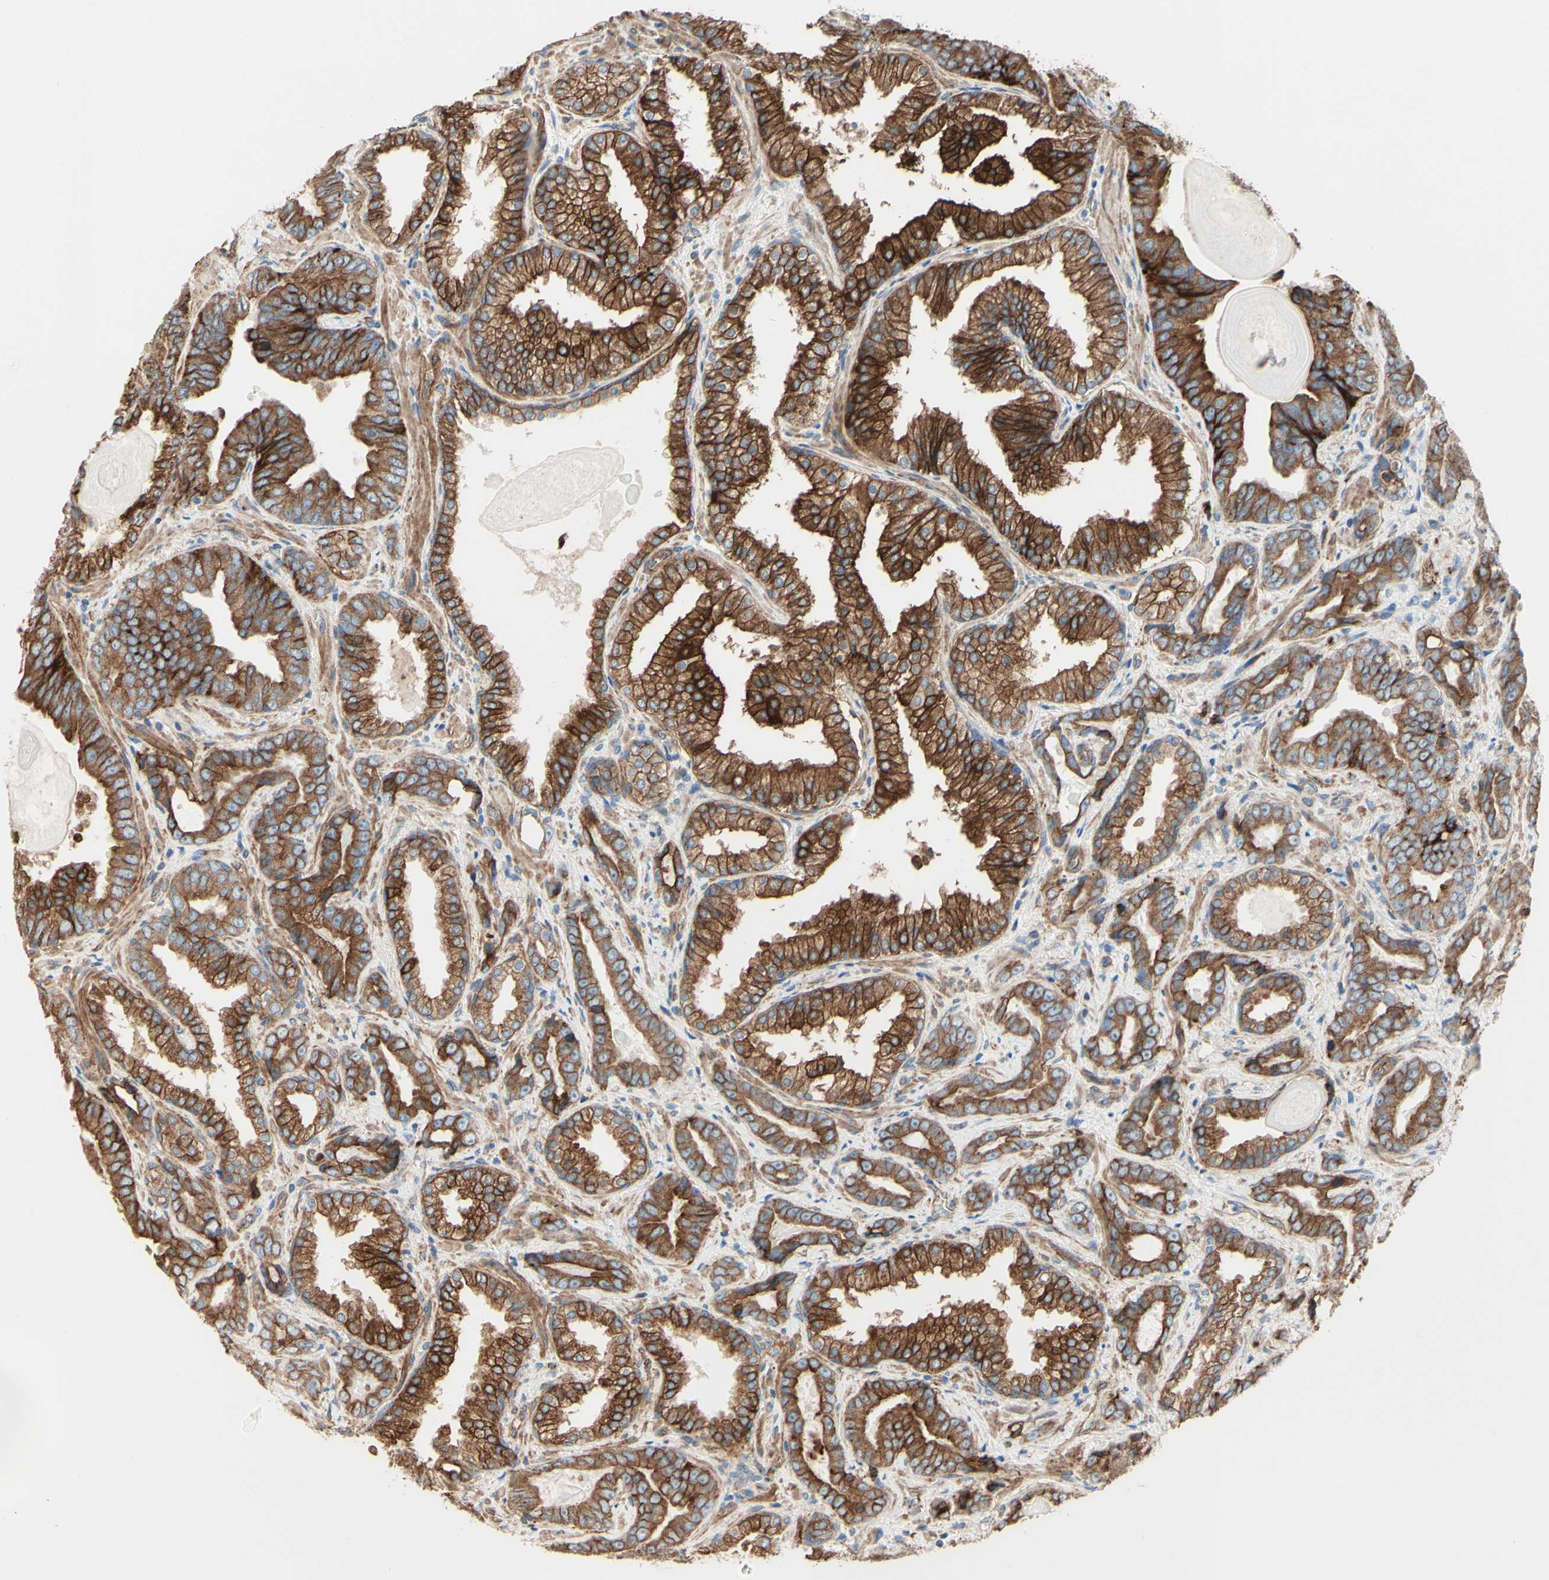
{"staining": {"intensity": "moderate", "quantity": ">75%", "location": "cytoplasmic/membranous"}, "tissue": "prostate cancer", "cell_type": "Tumor cells", "image_type": "cancer", "snomed": [{"axis": "morphology", "description": "Adenocarcinoma, Low grade"}, {"axis": "topography", "description": "Prostate"}], "caption": "Human prostate cancer stained for a protein (brown) shows moderate cytoplasmic/membranous positive staining in about >75% of tumor cells.", "gene": "ENDOD1", "patient": {"sex": "male", "age": 60}}